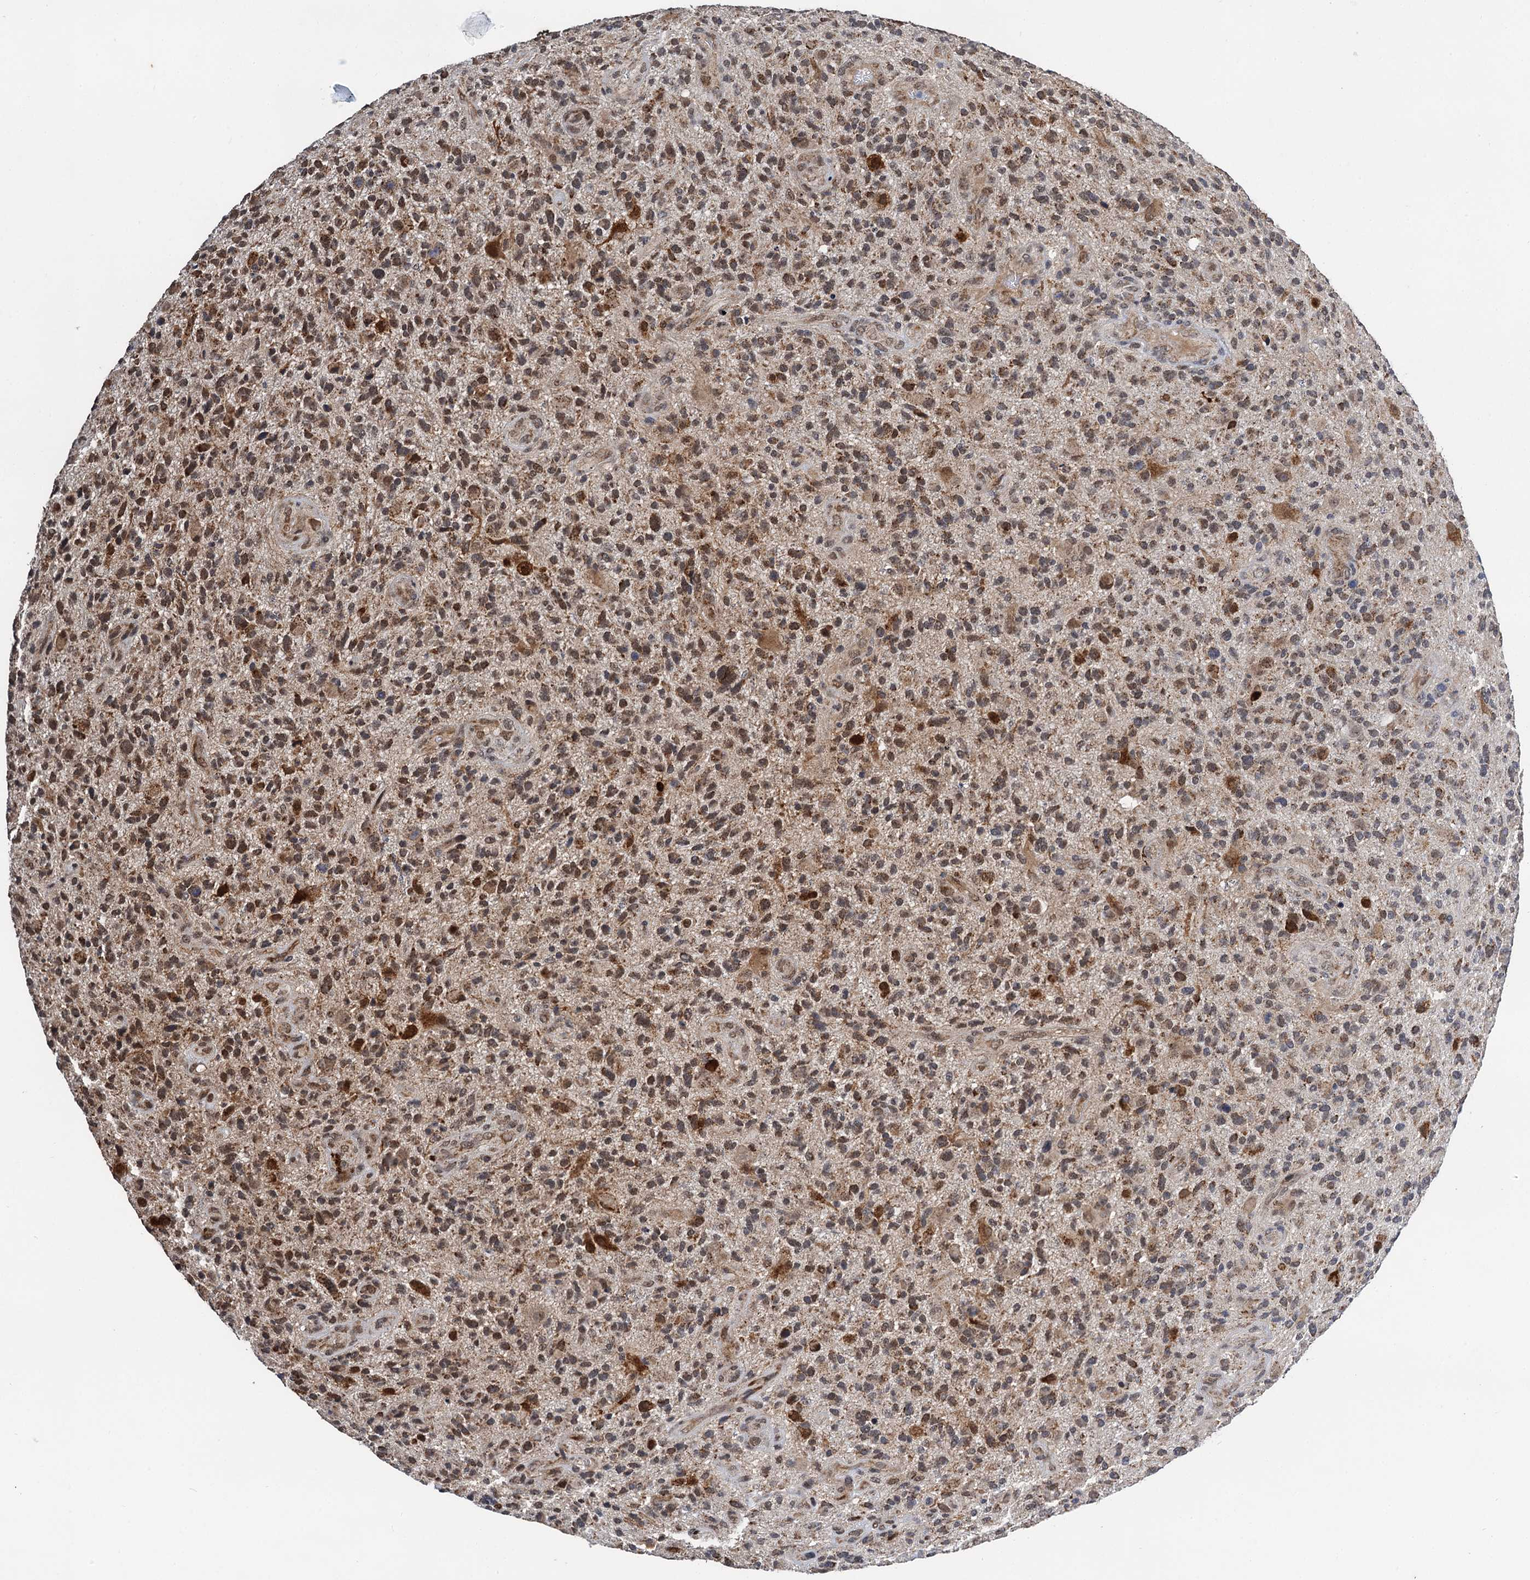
{"staining": {"intensity": "moderate", "quantity": ">75%", "location": "cytoplasmic/membranous"}, "tissue": "glioma", "cell_type": "Tumor cells", "image_type": "cancer", "snomed": [{"axis": "morphology", "description": "Glioma, malignant, High grade"}, {"axis": "topography", "description": "Brain"}], "caption": "Brown immunohistochemical staining in human glioma exhibits moderate cytoplasmic/membranous positivity in approximately >75% of tumor cells.", "gene": "CMPK2", "patient": {"sex": "male", "age": 47}}